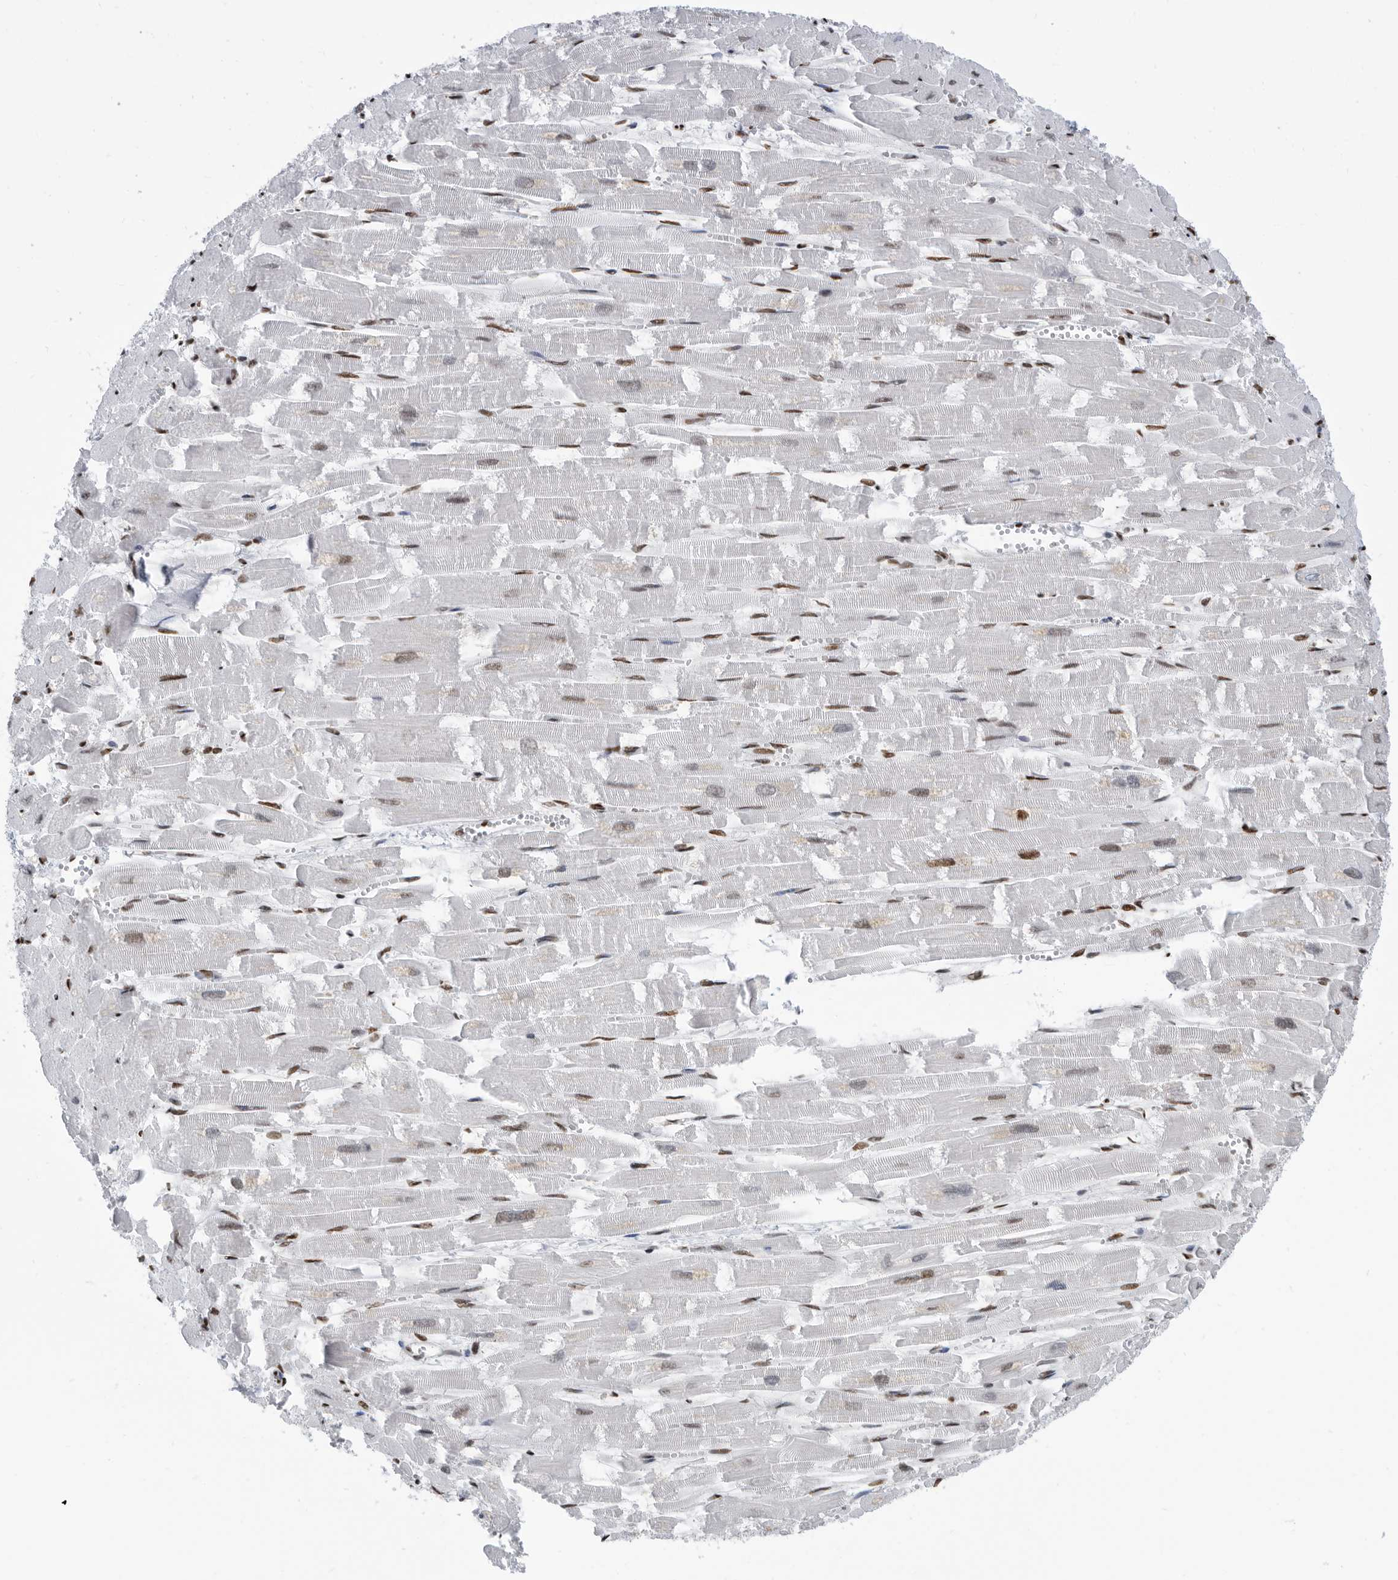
{"staining": {"intensity": "strong", "quantity": ">75%", "location": "nuclear"}, "tissue": "heart muscle", "cell_type": "Cardiomyocytes", "image_type": "normal", "snomed": [{"axis": "morphology", "description": "Normal tissue, NOS"}, {"axis": "topography", "description": "Heart"}], "caption": "Cardiomyocytes demonstrate high levels of strong nuclear staining in about >75% of cells in normal human heart muscle. The staining was performed using DAB to visualize the protein expression in brown, while the nuclei were stained in blue with hematoxylin (Magnification: 20x).", "gene": "SF3A1", "patient": {"sex": "male", "age": 54}}